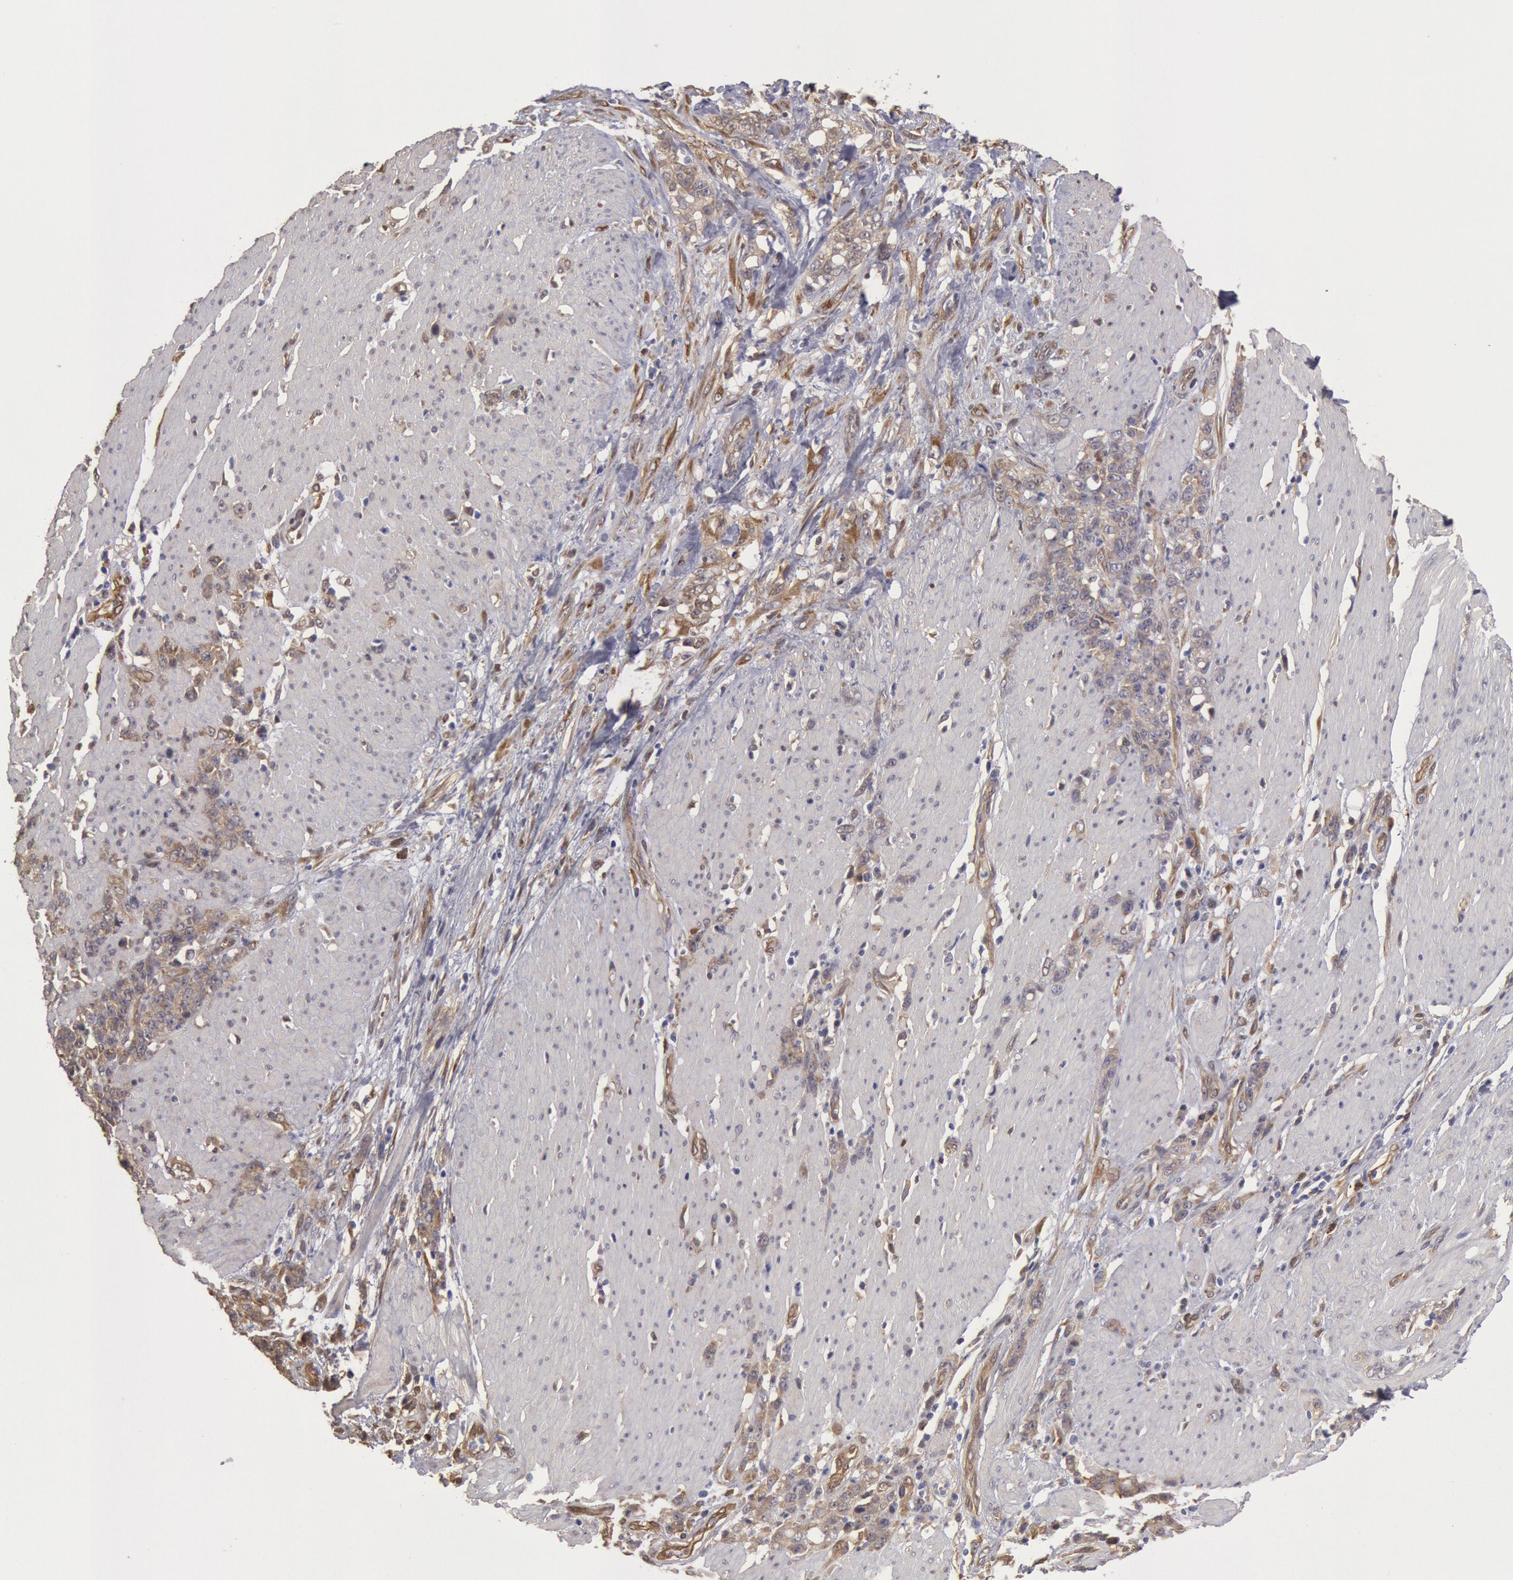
{"staining": {"intensity": "negative", "quantity": "none", "location": "none"}, "tissue": "stomach cancer", "cell_type": "Tumor cells", "image_type": "cancer", "snomed": [{"axis": "morphology", "description": "Adenocarcinoma, NOS"}, {"axis": "topography", "description": "Stomach, lower"}], "caption": "A histopathology image of stomach cancer stained for a protein exhibits no brown staining in tumor cells.", "gene": "CCDC50", "patient": {"sex": "male", "age": 88}}